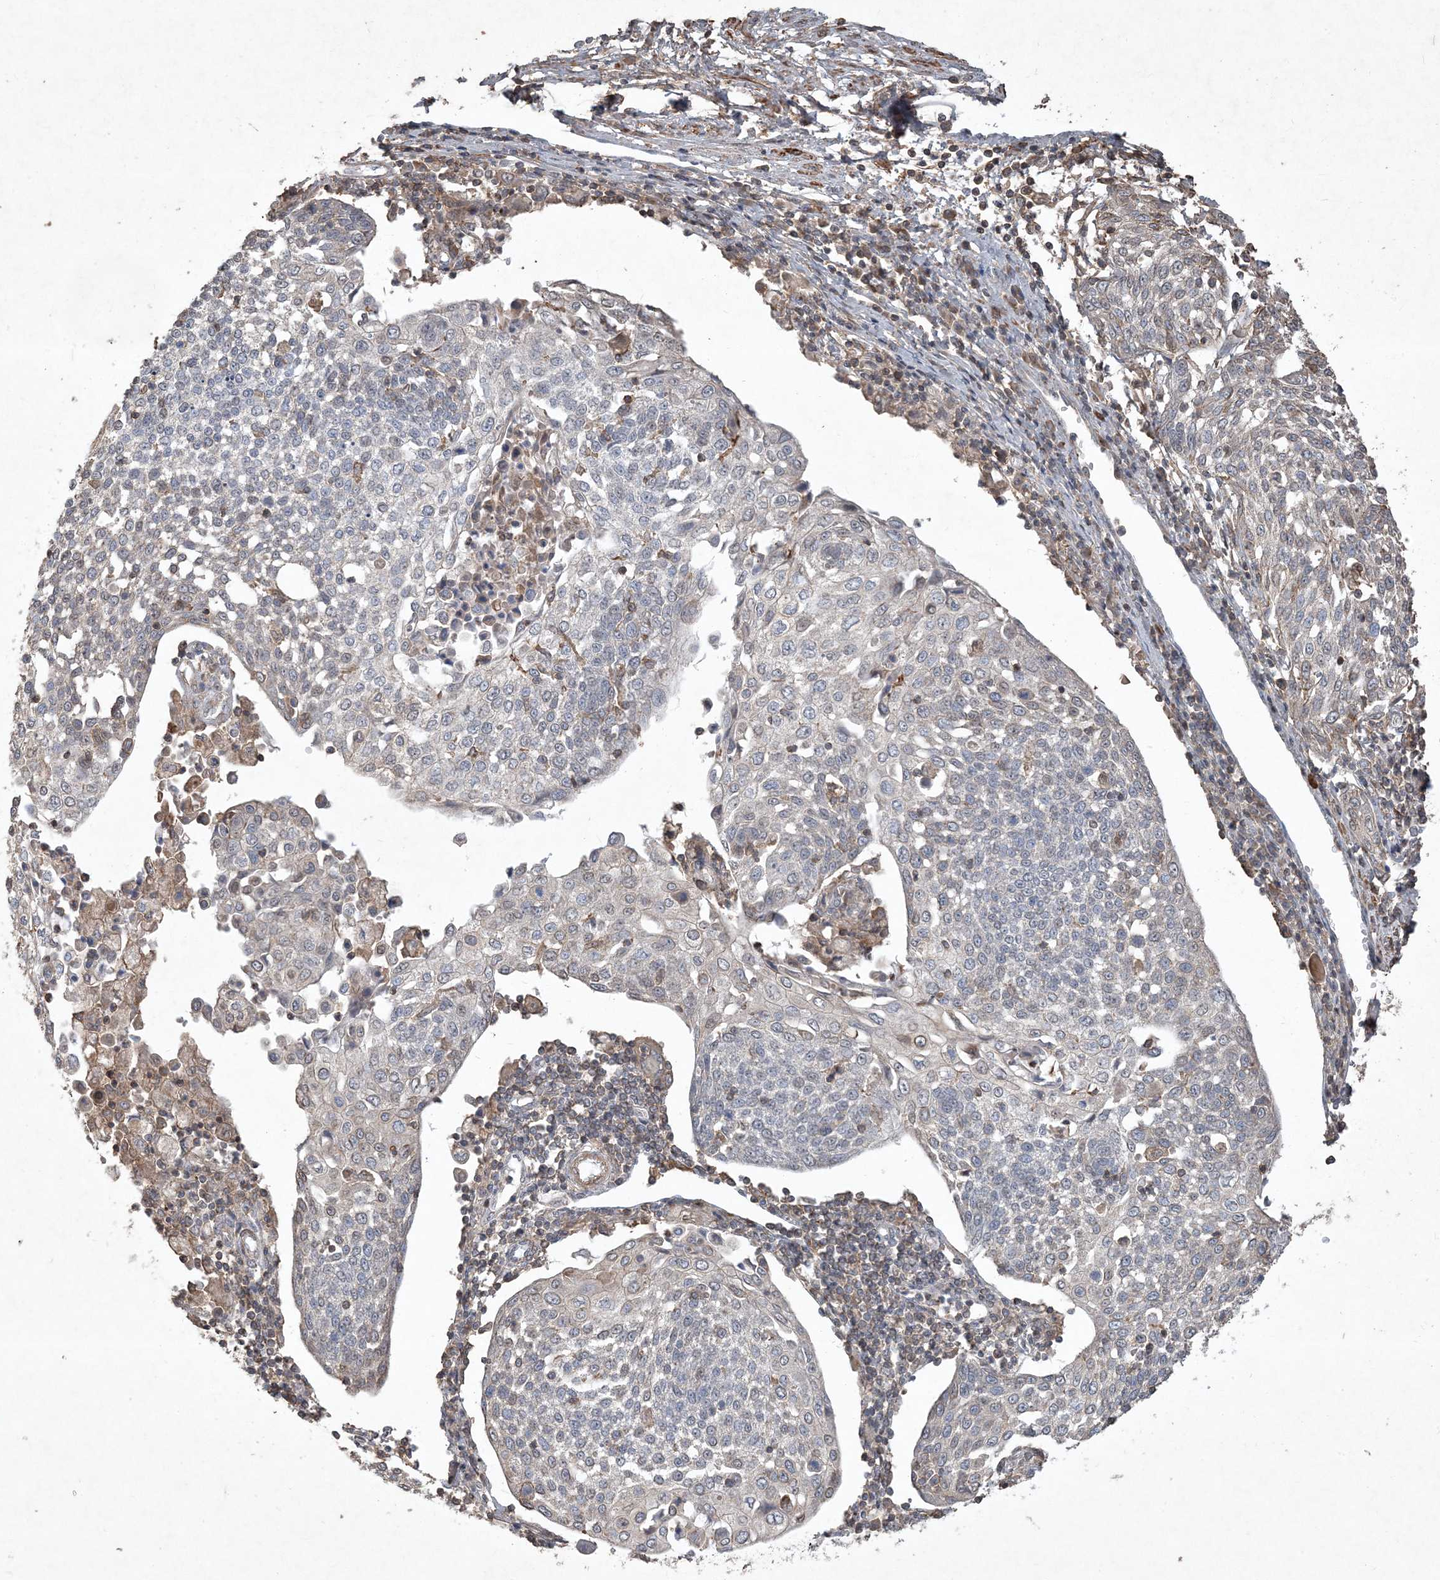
{"staining": {"intensity": "weak", "quantity": "<25%", "location": "cytoplasmic/membranous"}, "tissue": "cervical cancer", "cell_type": "Tumor cells", "image_type": "cancer", "snomed": [{"axis": "morphology", "description": "Squamous cell carcinoma, NOS"}, {"axis": "topography", "description": "Cervix"}], "caption": "A micrograph of squamous cell carcinoma (cervical) stained for a protein reveals no brown staining in tumor cells.", "gene": "PRRT3", "patient": {"sex": "female", "age": 34}}